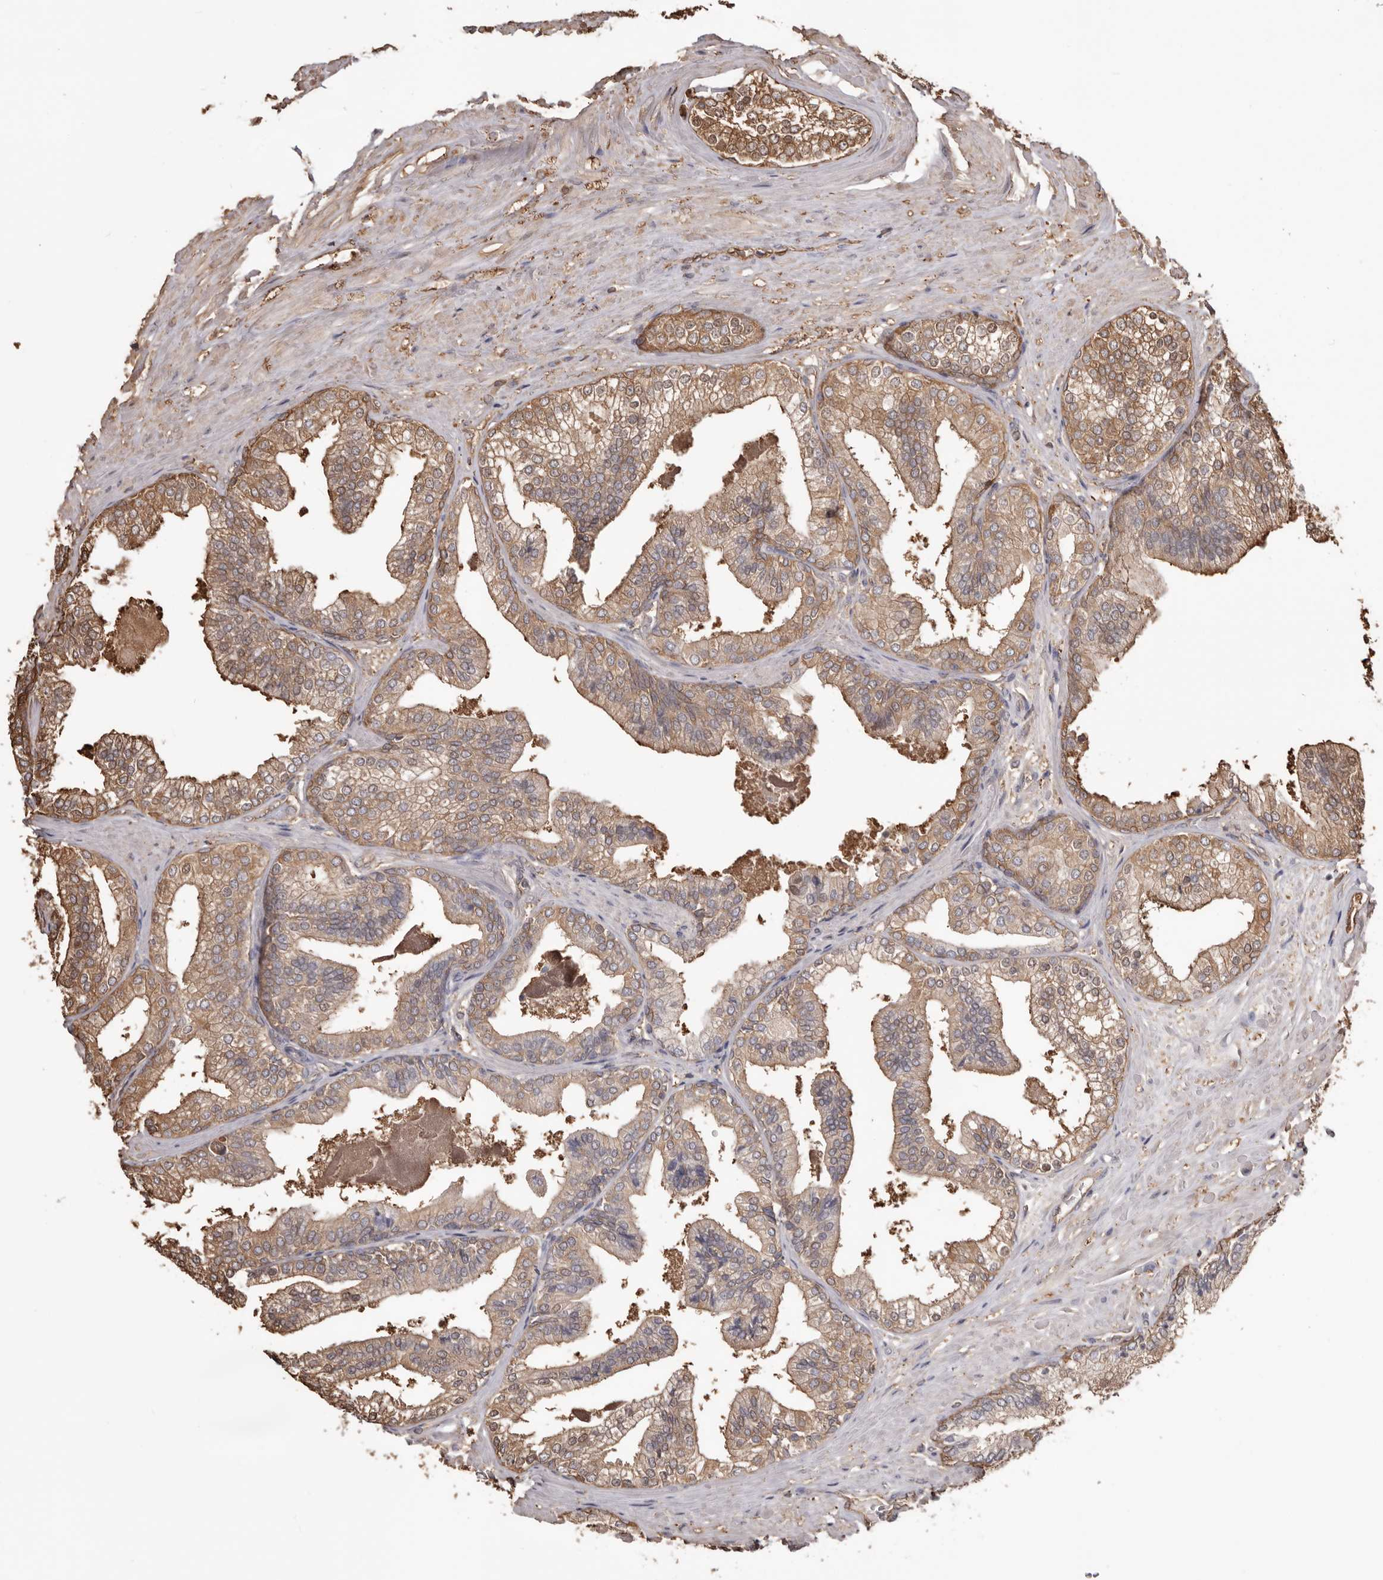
{"staining": {"intensity": "moderate", "quantity": ">75%", "location": "cytoplasmic/membranous"}, "tissue": "prostate cancer", "cell_type": "Tumor cells", "image_type": "cancer", "snomed": [{"axis": "morphology", "description": "Adenocarcinoma, Low grade"}, {"axis": "topography", "description": "Prostate"}], "caption": "Immunohistochemical staining of human adenocarcinoma (low-grade) (prostate) demonstrates moderate cytoplasmic/membranous protein staining in about >75% of tumor cells.", "gene": "PKM", "patient": {"sex": "male", "age": 71}}